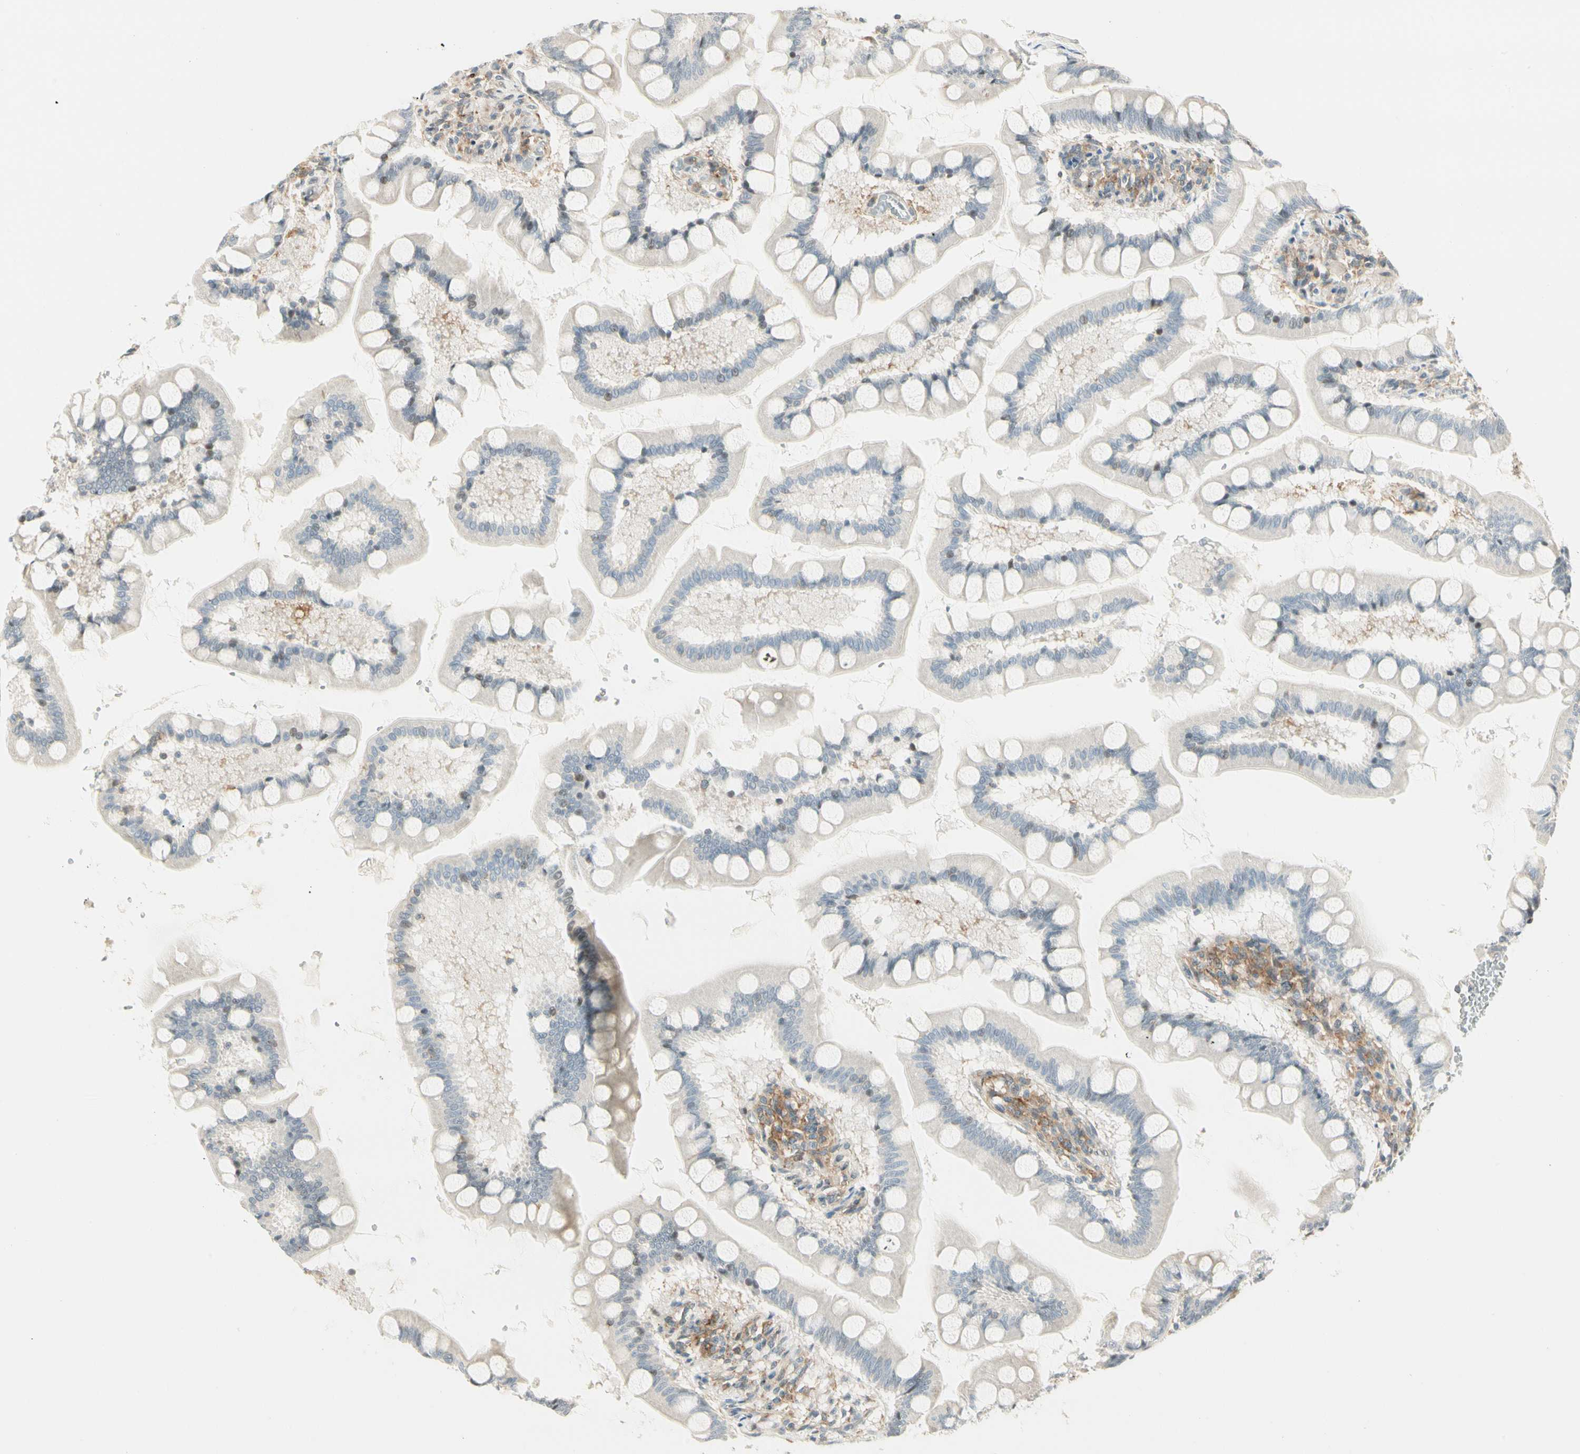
{"staining": {"intensity": "negative", "quantity": "none", "location": "none"}, "tissue": "small intestine", "cell_type": "Glandular cells", "image_type": "normal", "snomed": [{"axis": "morphology", "description": "Normal tissue, NOS"}, {"axis": "topography", "description": "Small intestine"}], "caption": "Protein analysis of unremarkable small intestine demonstrates no significant staining in glandular cells. (Stains: DAB (3,3'-diaminobenzidine) immunohistochemistry with hematoxylin counter stain, Microscopy: brightfield microscopy at high magnification).", "gene": "FNDC3B", "patient": {"sex": "male", "age": 41}}